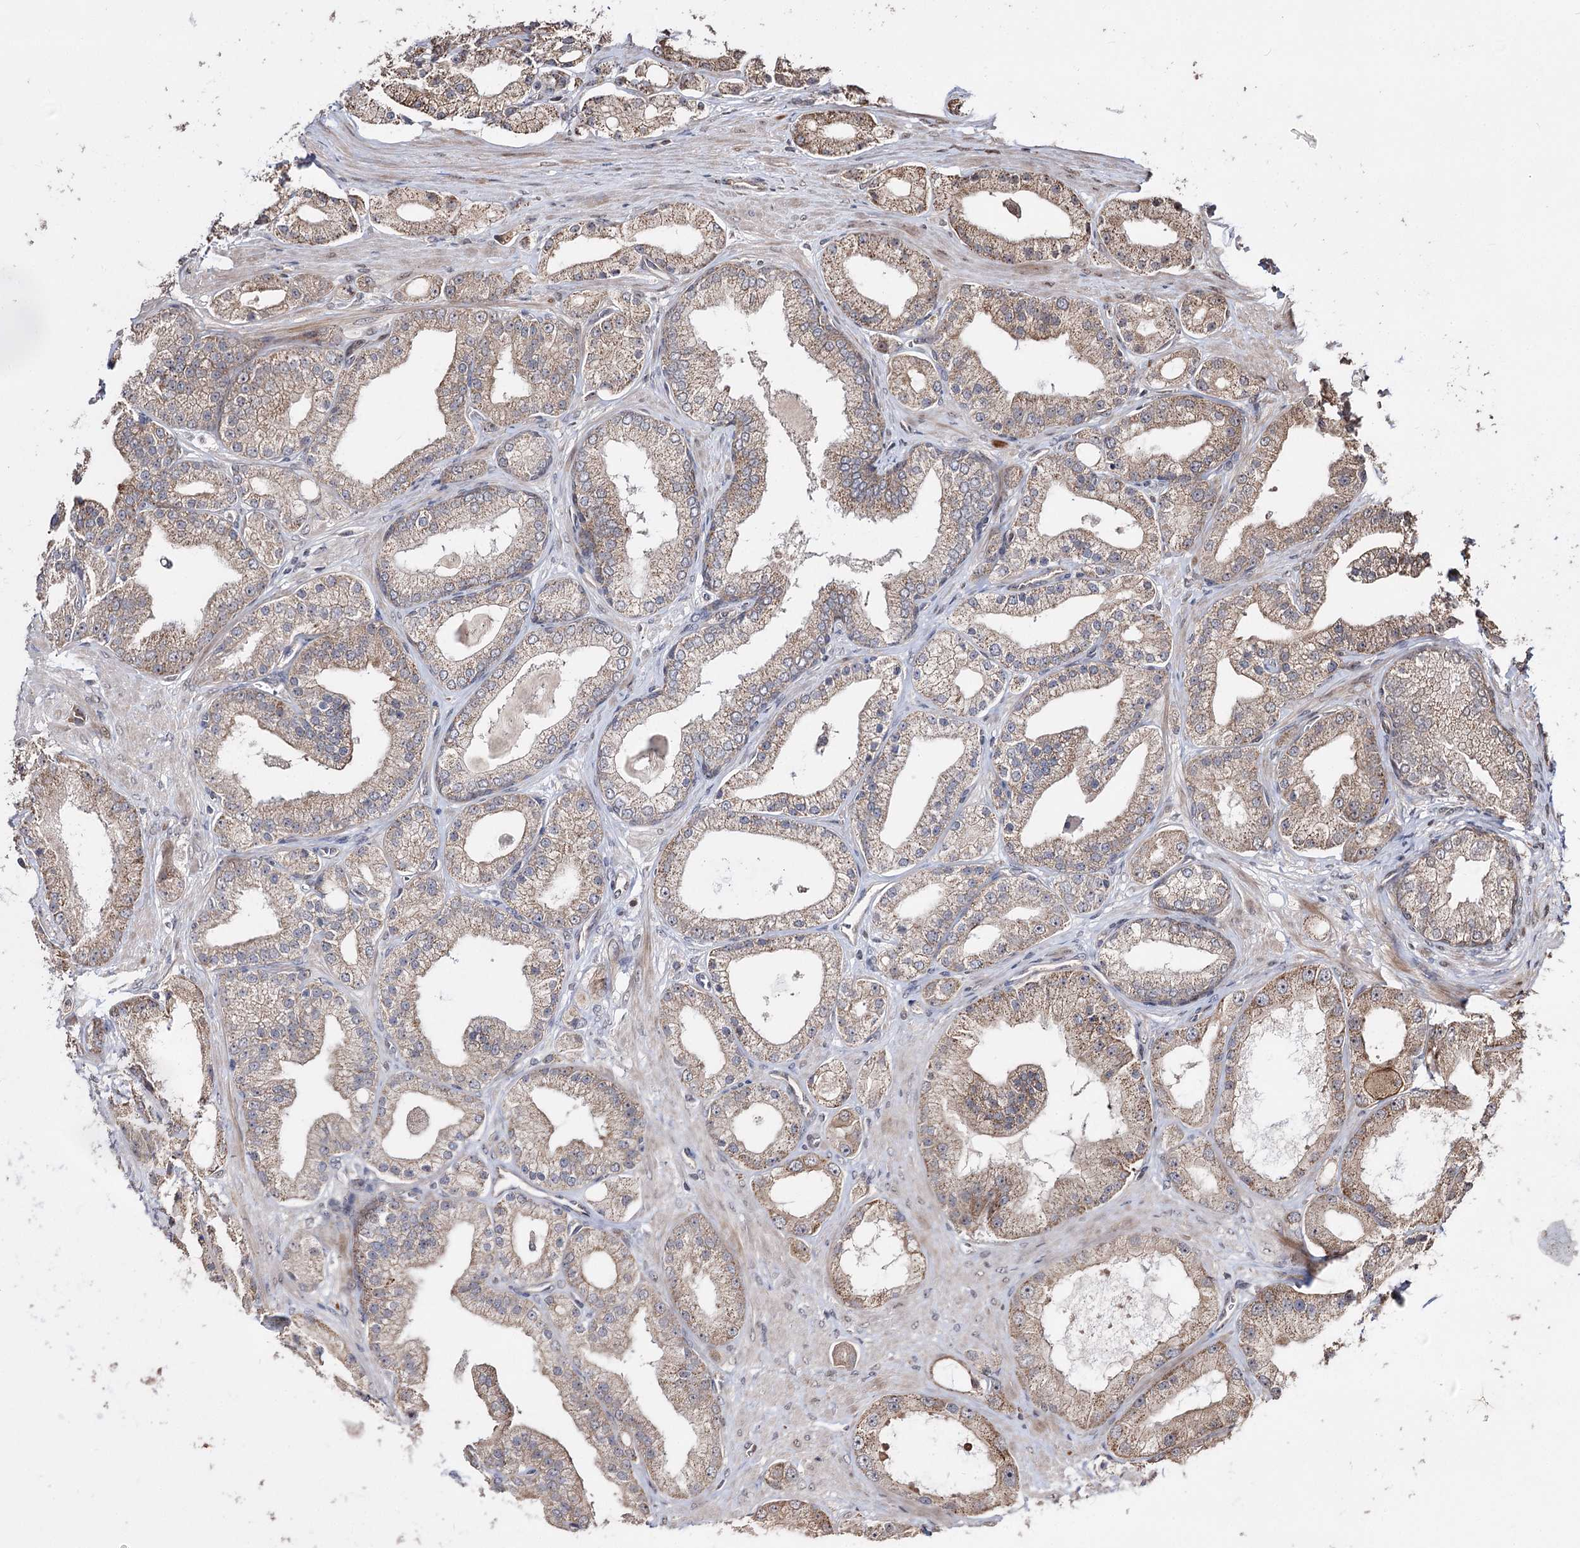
{"staining": {"intensity": "moderate", "quantity": ">75%", "location": "cytoplasmic/membranous"}, "tissue": "prostate cancer", "cell_type": "Tumor cells", "image_type": "cancer", "snomed": [{"axis": "morphology", "description": "Adenocarcinoma, Low grade"}, {"axis": "topography", "description": "Prostate"}], "caption": "Prostate cancer stained for a protein (brown) shows moderate cytoplasmic/membranous positive staining in approximately >75% of tumor cells.", "gene": "CPNE8", "patient": {"sex": "male", "age": 67}}